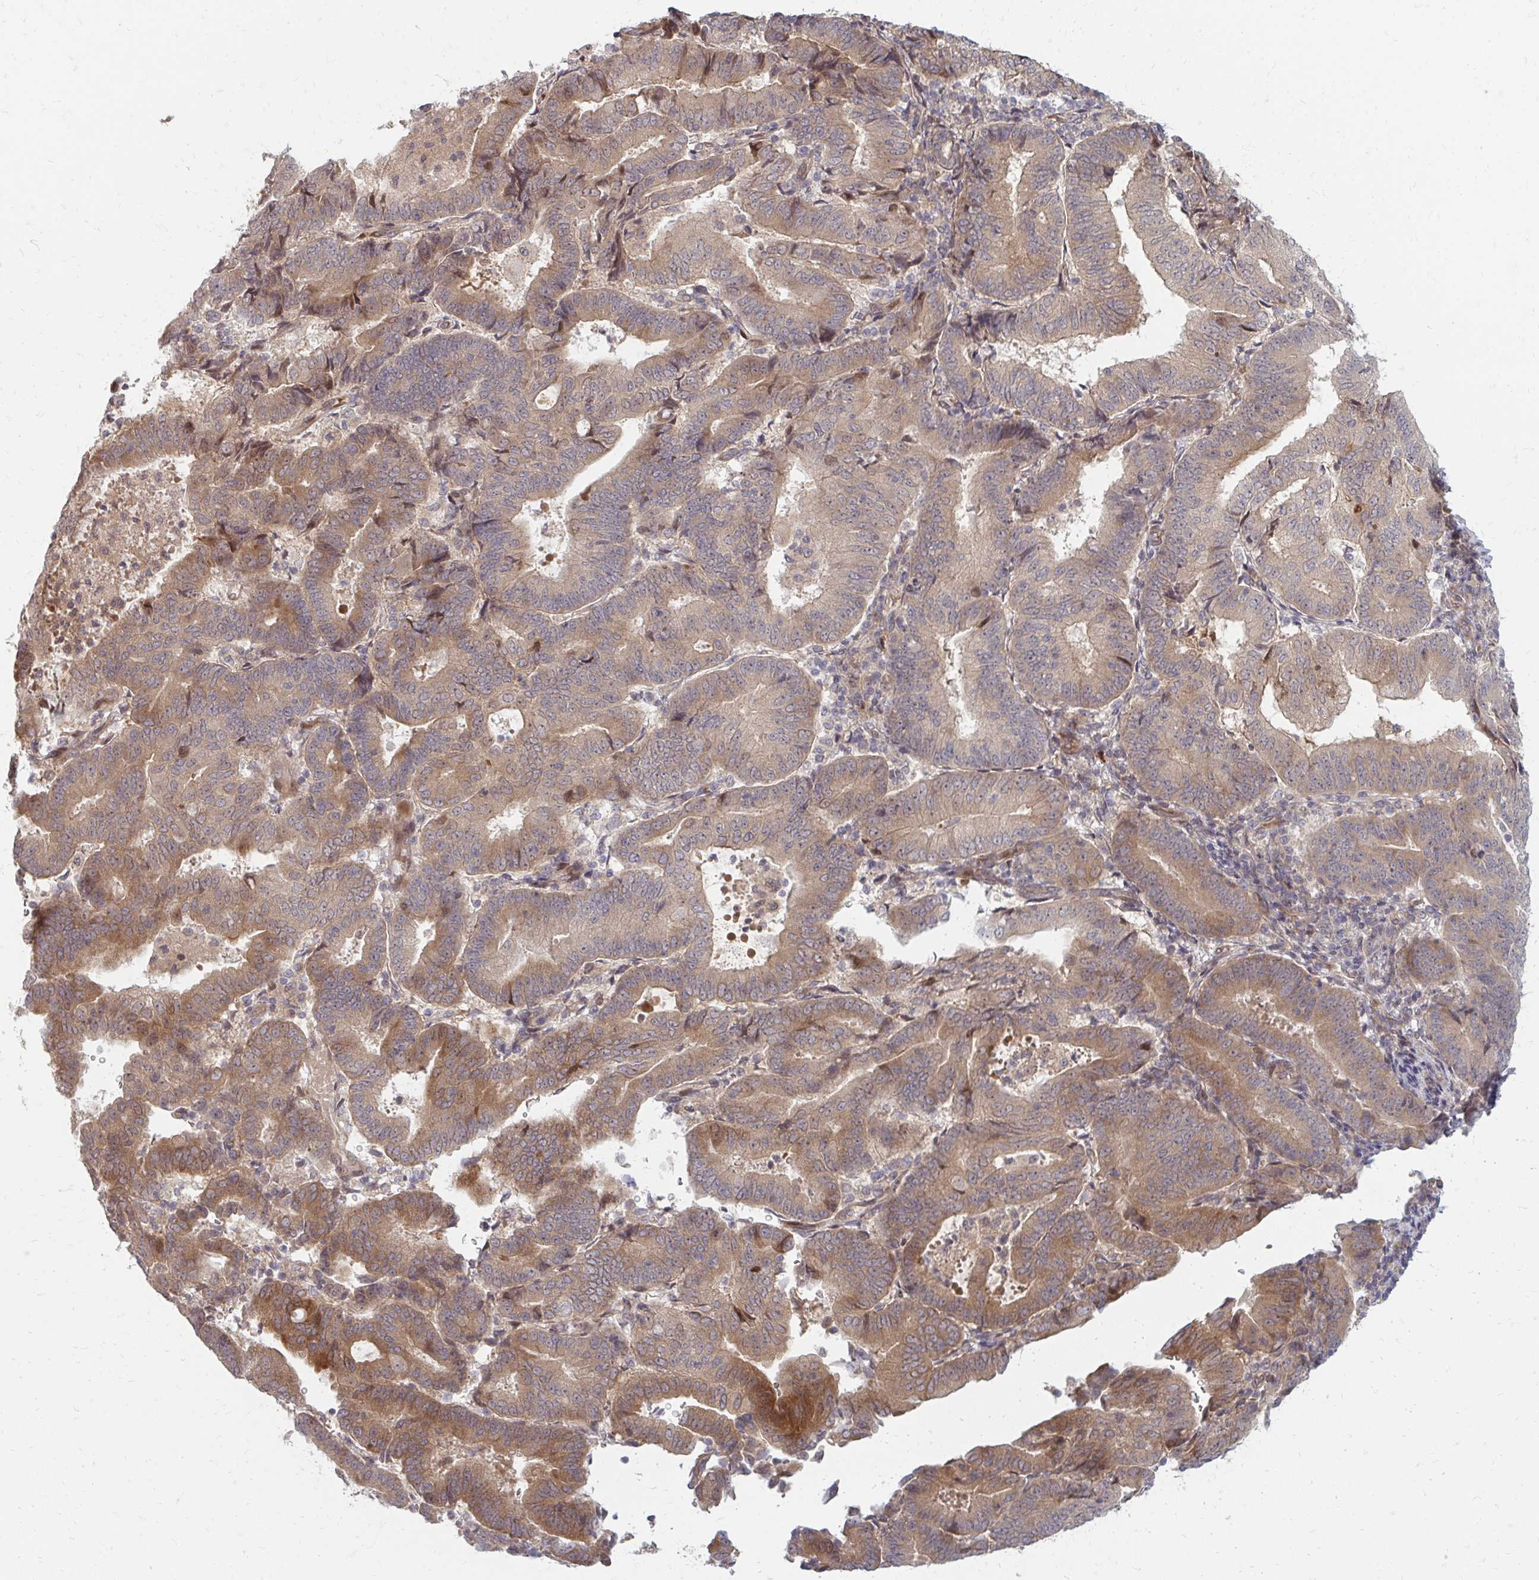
{"staining": {"intensity": "moderate", "quantity": ">75%", "location": "cytoplasmic/membranous"}, "tissue": "endometrial cancer", "cell_type": "Tumor cells", "image_type": "cancer", "snomed": [{"axis": "morphology", "description": "Adenocarcinoma, NOS"}, {"axis": "topography", "description": "Endometrium"}], "caption": "Moderate cytoplasmic/membranous protein staining is identified in about >75% of tumor cells in endometrial adenocarcinoma.", "gene": "ZNF285", "patient": {"sex": "female", "age": 70}}